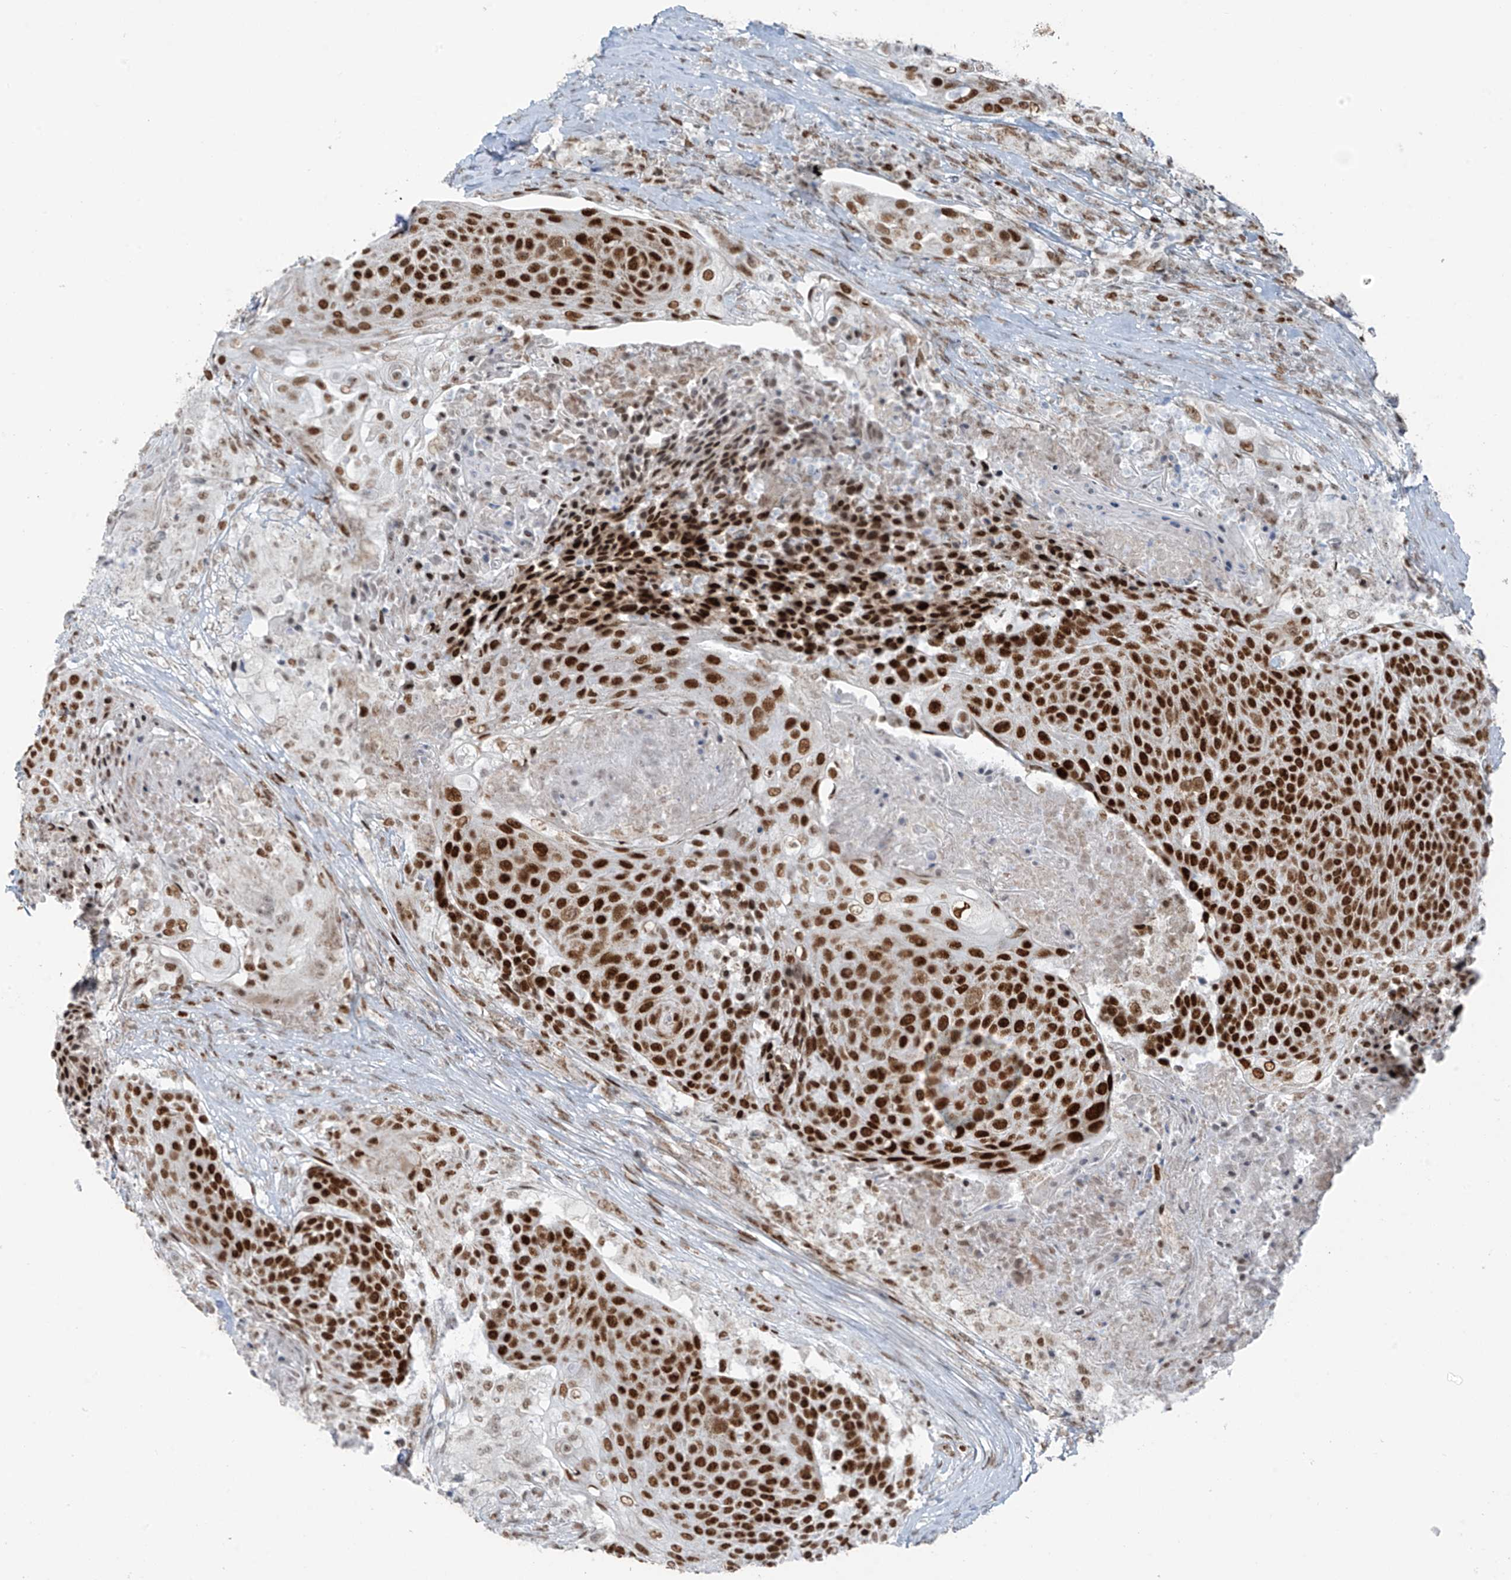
{"staining": {"intensity": "strong", "quantity": ">75%", "location": "nuclear"}, "tissue": "urothelial cancer", "cell_type": "Tumor cells", "image_type": "cancer", "snomed": [{"axis": "morphology", "description": "Urothelial carcinoma, High grade"}, {"axis": "topography", "description": "Urinary bladder"}], "caption": "This photomicrograph displays immunohistochemistry staining of human urothelial cancer, with high strong nuclear positivity in about >75% of tumor cells.", "gene": "WRNIP1", "patient": {"sex": "female", "age": 63}}